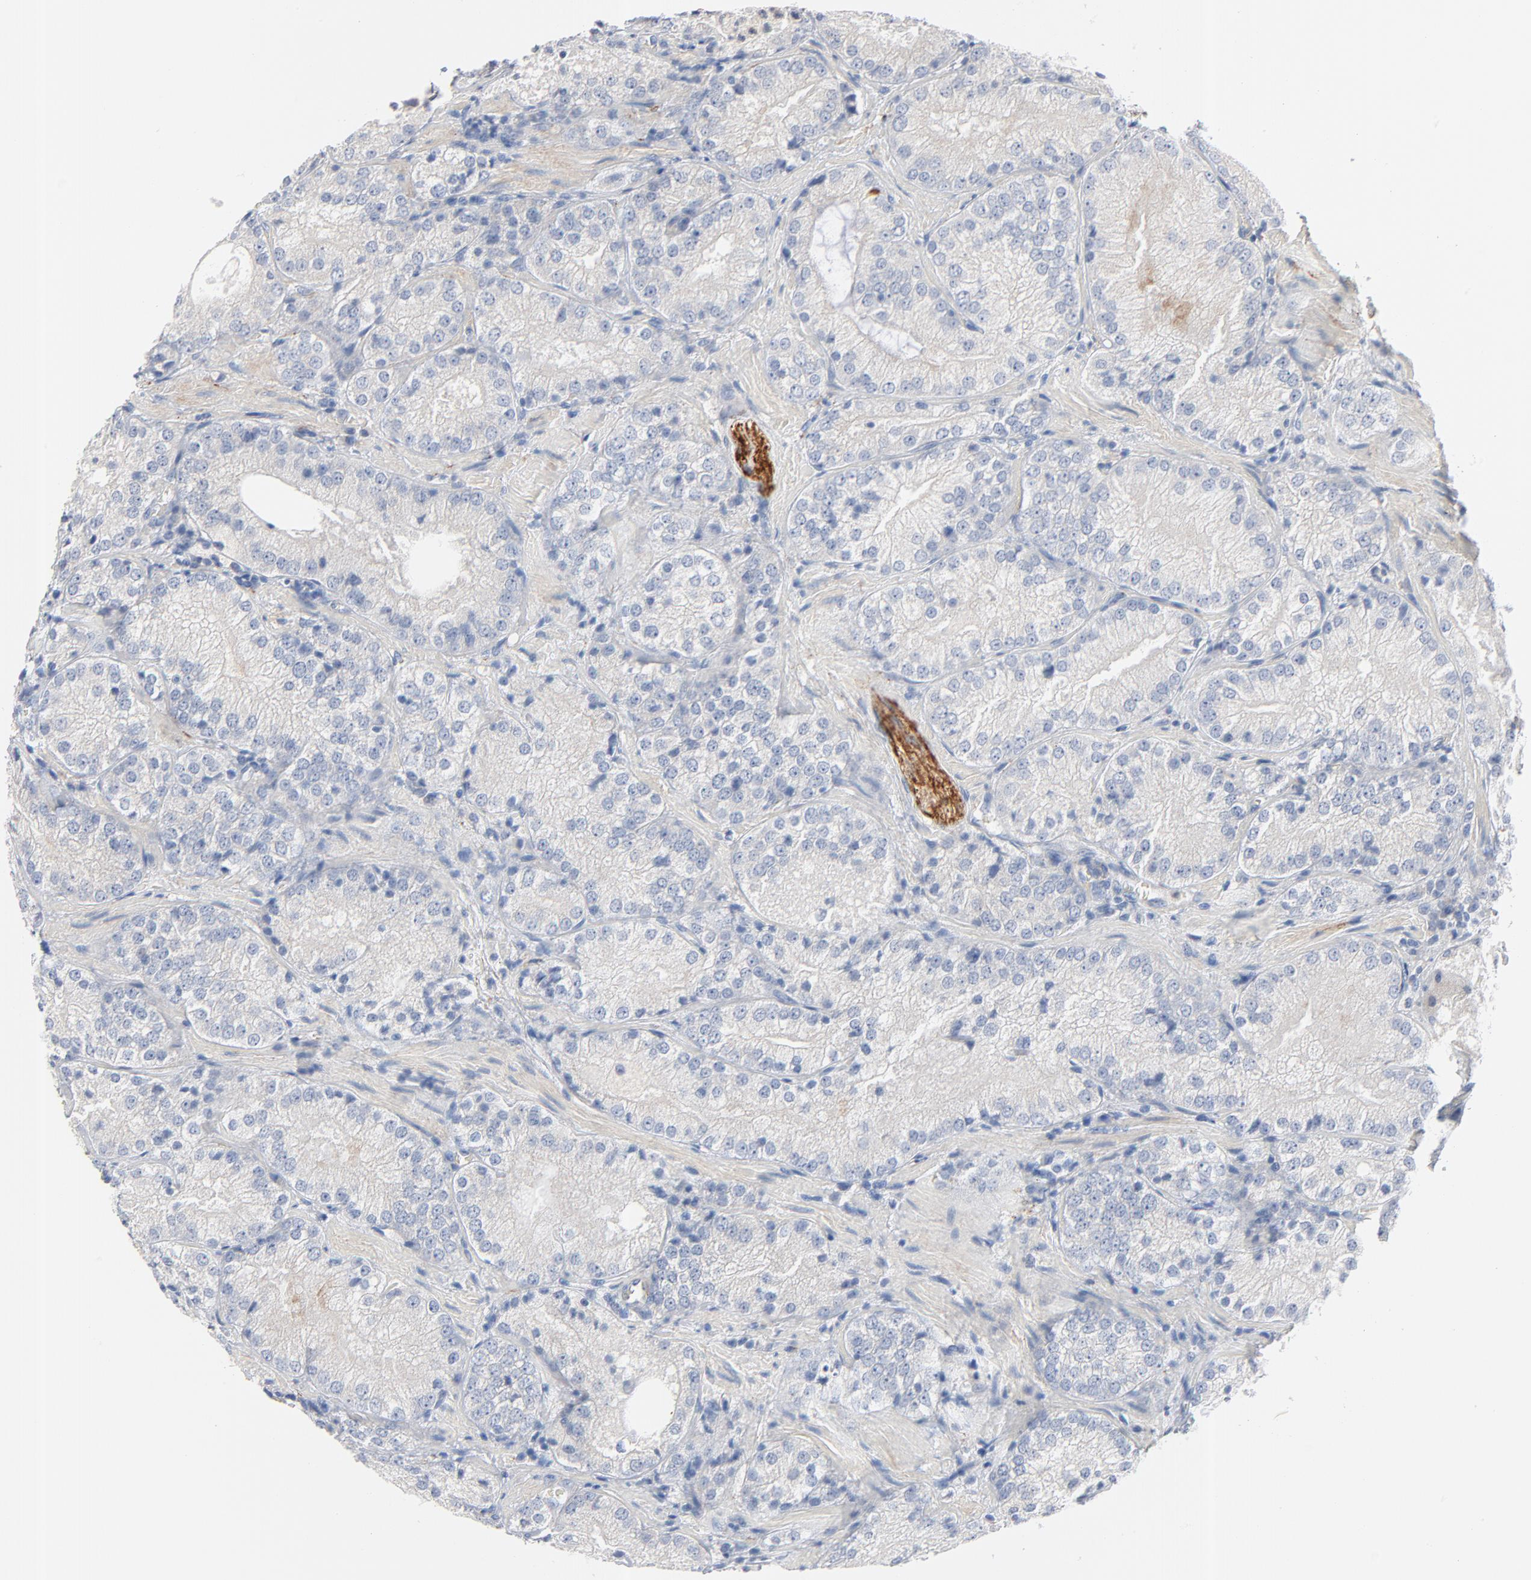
{"staining": {"intensity": "negative", "quantity": "none", "location": "none"}, "tissue": "prostate cancer", "cell_type": "Tumor cells", "image_type": "cancer", "snomed": [{"axis": "morphology", "description": "Adenocarcinoma, Low grade"}, {"axis": "topography", "description": "Prostate"}], "caption": "An IHC photomicrograph of prostate cancer (low-grade adenocarcinoma) is shown. There is no staining in tumor cells of prostate cancer (low-grade adenocarcinoma). (DAB immunohistochemistry with hematoxylin counter stain).", "gene": "IFT43", "patient": {"sex": "male", "age": 60}}